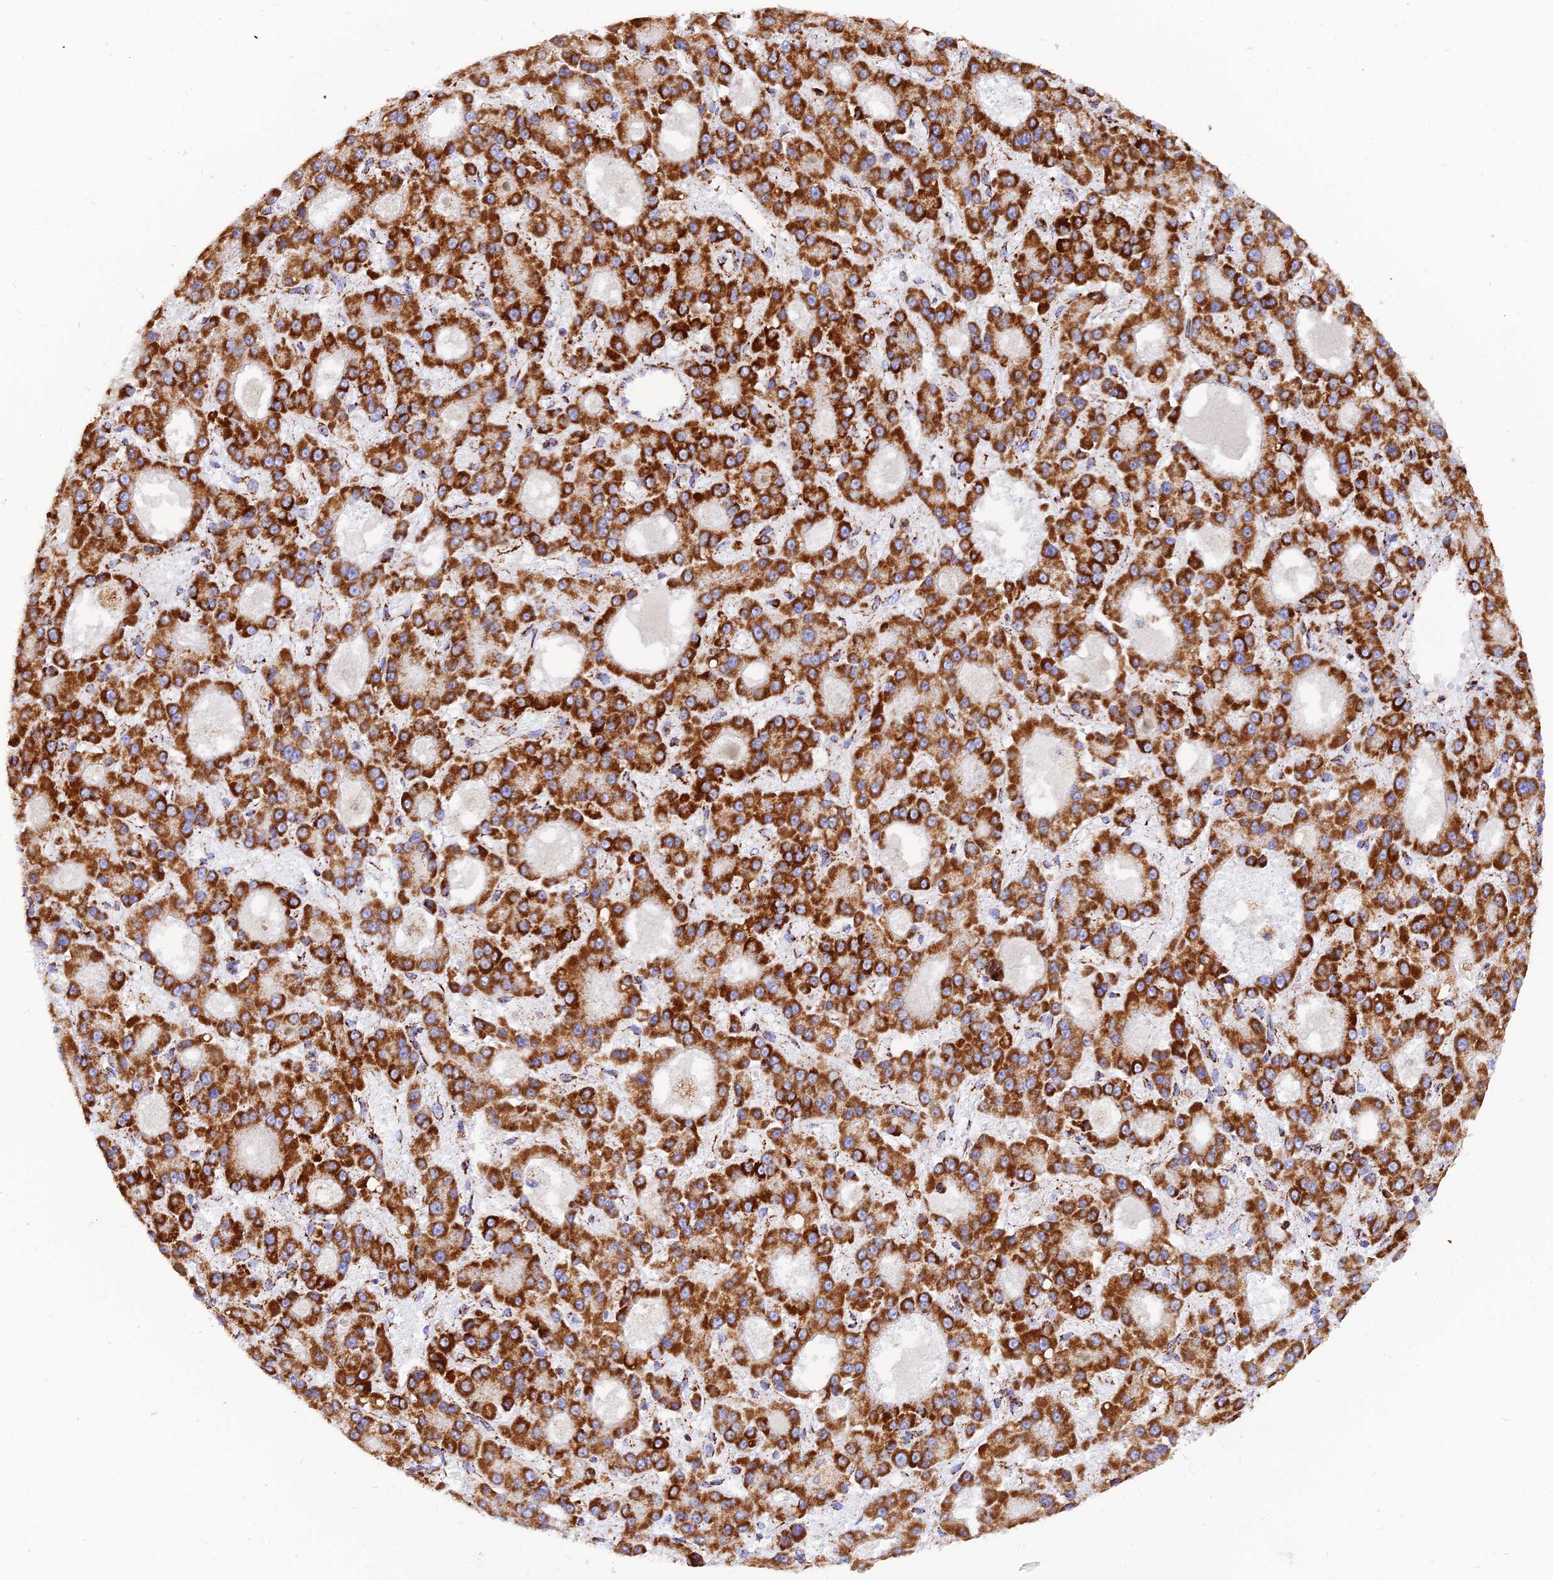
{"staining": {"intensity": "strong", "quantity": ">75%", "location": "cytoplasmic/membranous"}, "tissue": "liver cancer", "cell_type": "Tumor cells", "image_type": "cancer", "snomed": [{"axis": "morphology", "description": "Carcinoma, Hepatocellular, NOS"}, {"axis": "topography", "description": "Liver"}], "caption": "DAB (3,3'-diaminobenzidine) immunohistochemical staining of liver cancer (hepatocellular carcinoma) exhibits strong cytoplasmic/membranous protein positivity in about >75% of tumor cells.", "gene": "NDUFB6", "patient": {"sex": "male", "age": 70}}